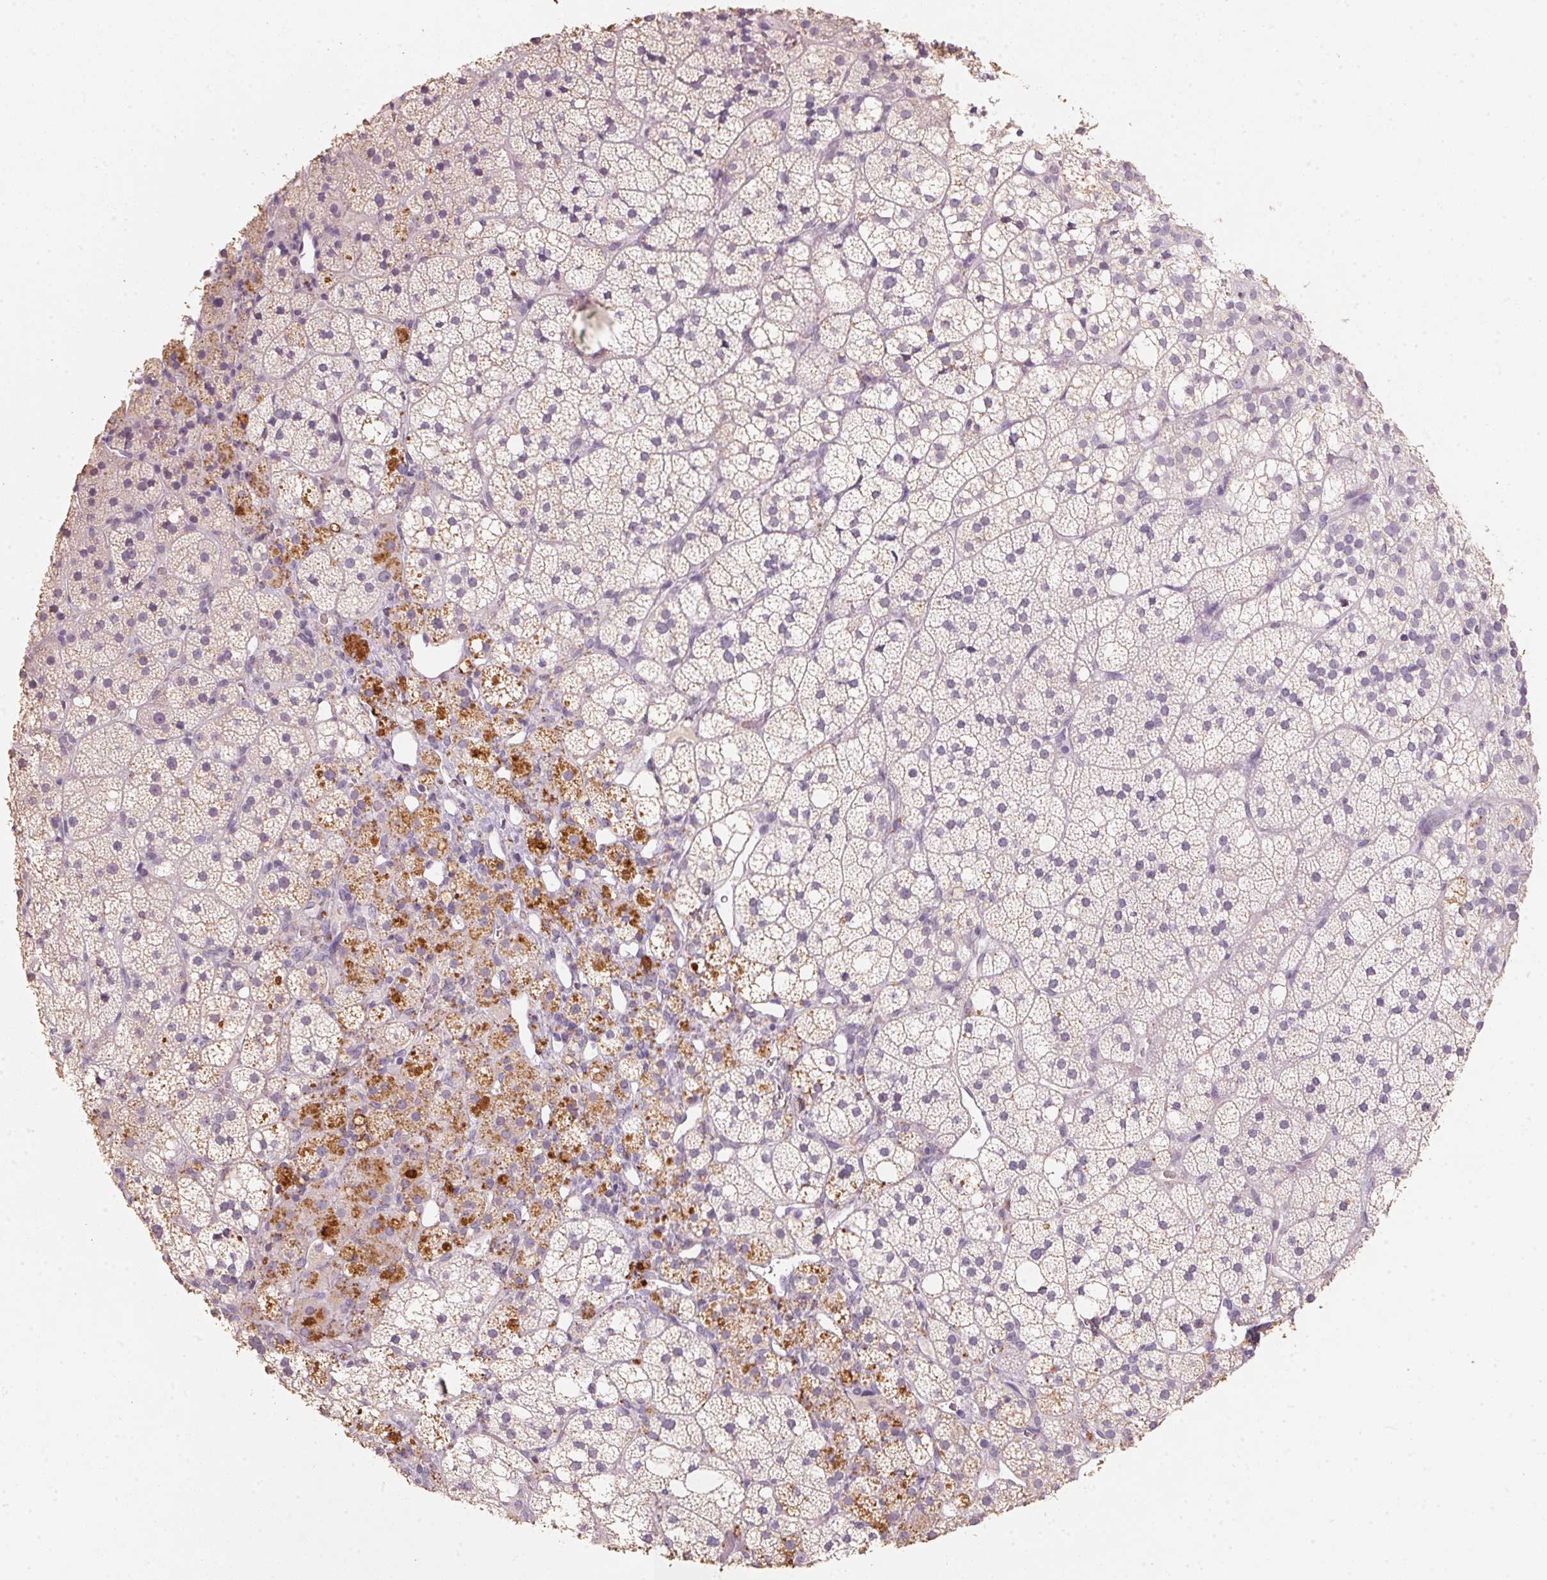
{"staining": {"intensity": "moderate", "quantity": "25%-75%", "location": "cytoplasmic/membranous"}, "tissue": "adrenal gland", "cell_type": "Glandular cells", "image_type": "normal", "snomed": [{"axis": "morphology", "description": "Normal tissue, NOS"}, {"axis": "topography", "description": "Adrenal gland"}], "caption": "There is medium levels of moderate cytoplasmic/membranous expression in glandular cells of normal adrenal gland, as demonstrated by immunohistochemical staining (brown color).", "gene": "CXCL5", "patient": {"sex": "male", "age": 53}}